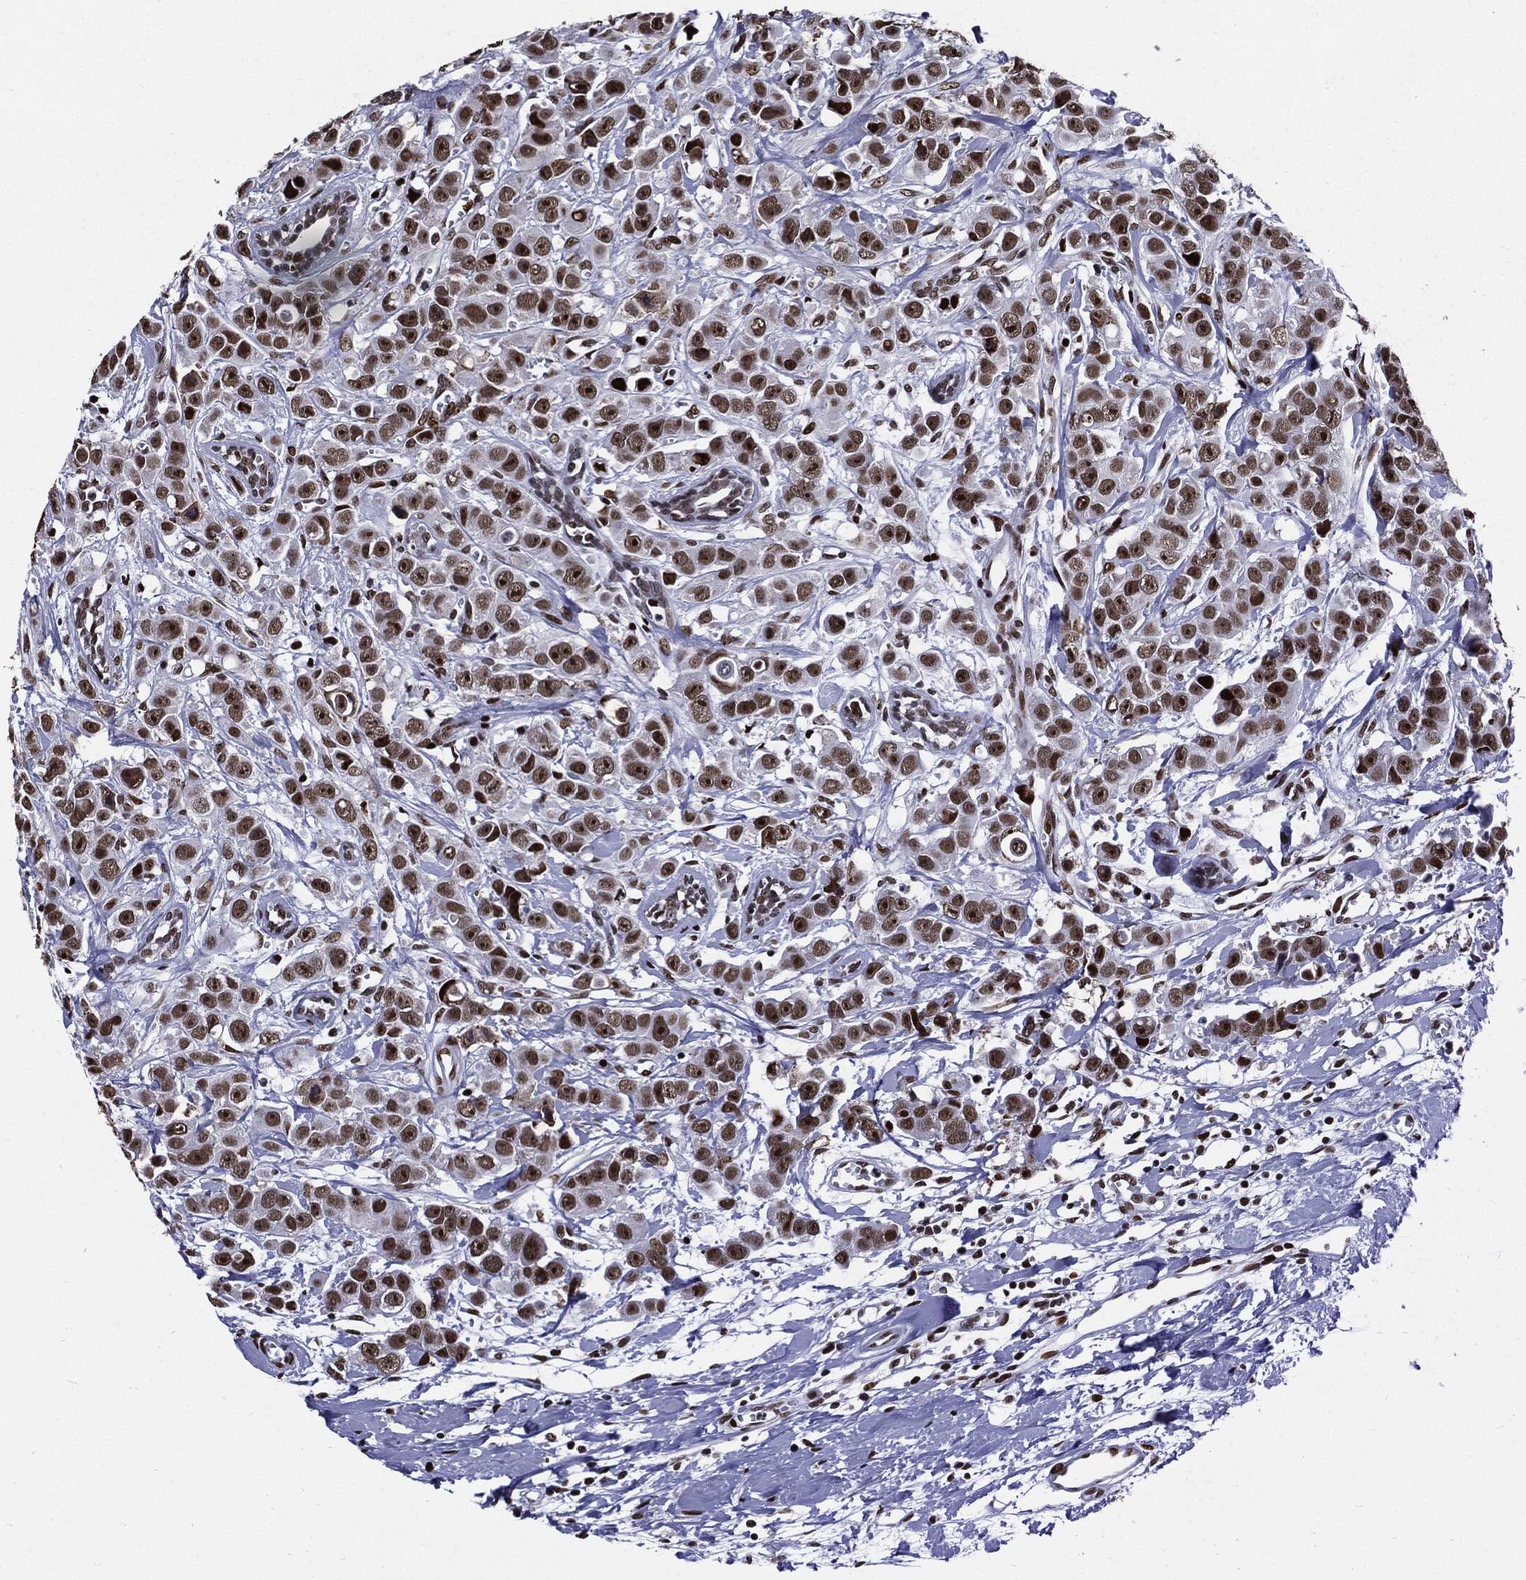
{"staining": {"intensity": "moderate", "quantity": ">75%", "location": "nuclear"}, "tissue": "breast cancer", "cell_type": "Tumor cells", "image_type": "cancer", "snomed": [{"axis": "morphology", "description": "Duct carcinoma"}, {"axis": "topography", "description": "Breast"}], "caption": "Breast cancer stained for a protein demonstrates moderate nuclear positivity in tumor cells.", "gene": "ZFP91", "patient": {"sex": "female", "age": 35}}